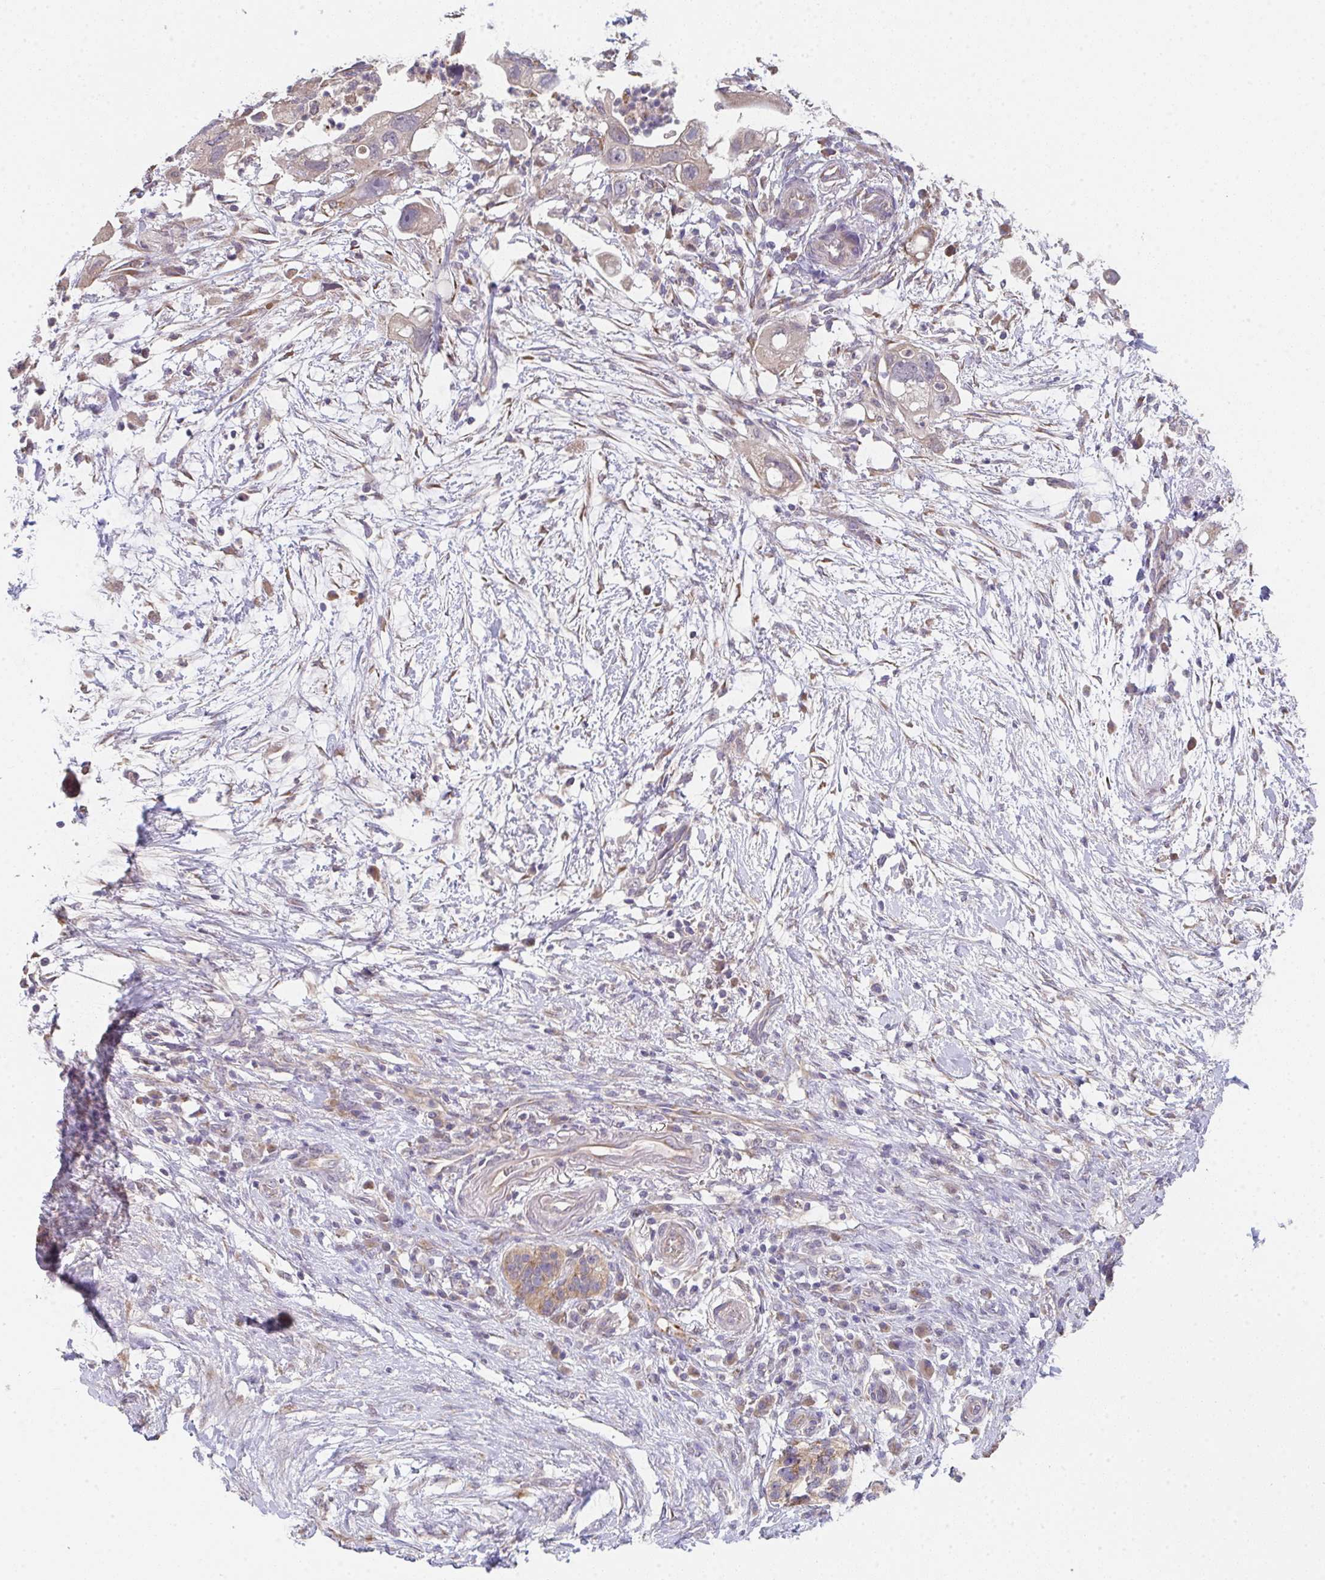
{"staining": {"intensity": "weak", "quantity": "<25%", "location": "cytoplasmic/membranous"}, "tissue": "pancreatic cancer", "cell_type": "Tumor cells", "image_type": "cancer", "snomed": [{"axis": "morphology", "description": "Adenocarcinoma, NOS"}, {"axis": "topography", "description": "Pancreas"}], "caption": "Tumor cells are negative for protein expression in human pancreatic cancer. (Immunohistochemistry, brightfield microscopy, high magnification).", "gene": "TSPAN31", "patient": {"sex": "female", "age": 72}}